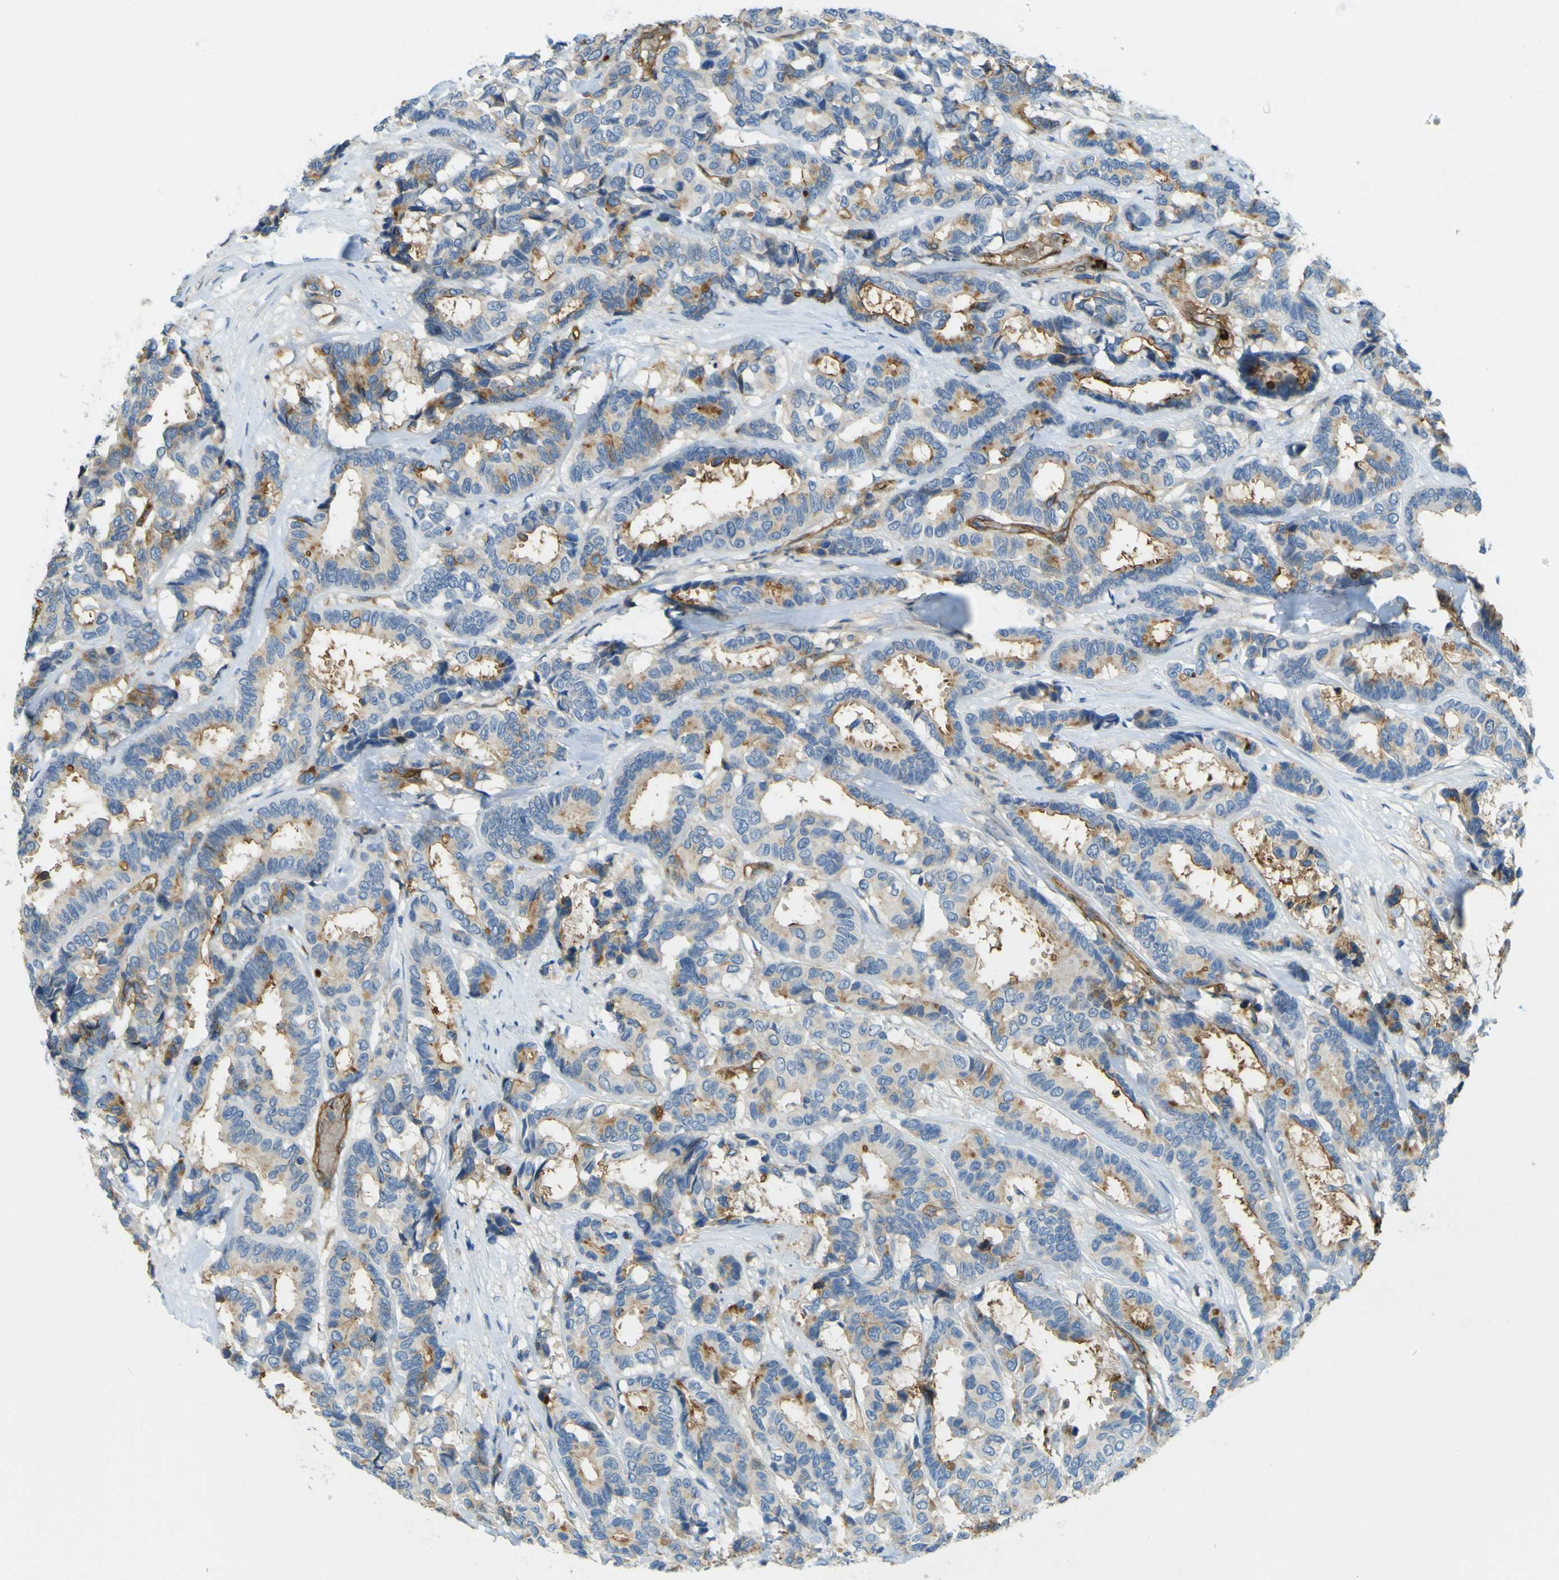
{"staining": {"intensity": "moderate", "quantity": "25%-75%", "location": "cytoplasmic/membranous"}, "tissue": "breast cancer", "cell_type": "Tumor cells", "image_type": "cancer", "snomed": [{"axis": "morphology", "description": "Duct carcinoma"}, {"axis": "topography", "description": "Breast"}], "caption": "Immunohistochemistry (DAB (3,3'-diaminobenzidine)) staining of invasive ductal carcinoma (breast) displays moderate cytoplasmic/membranous protein expression in approximately 25%-75% of tumor cells. (IHC, brightfield microscopy, high magnification).", "gene": "PLXDC1", "patient": {"sex": "female", "age": 87}}